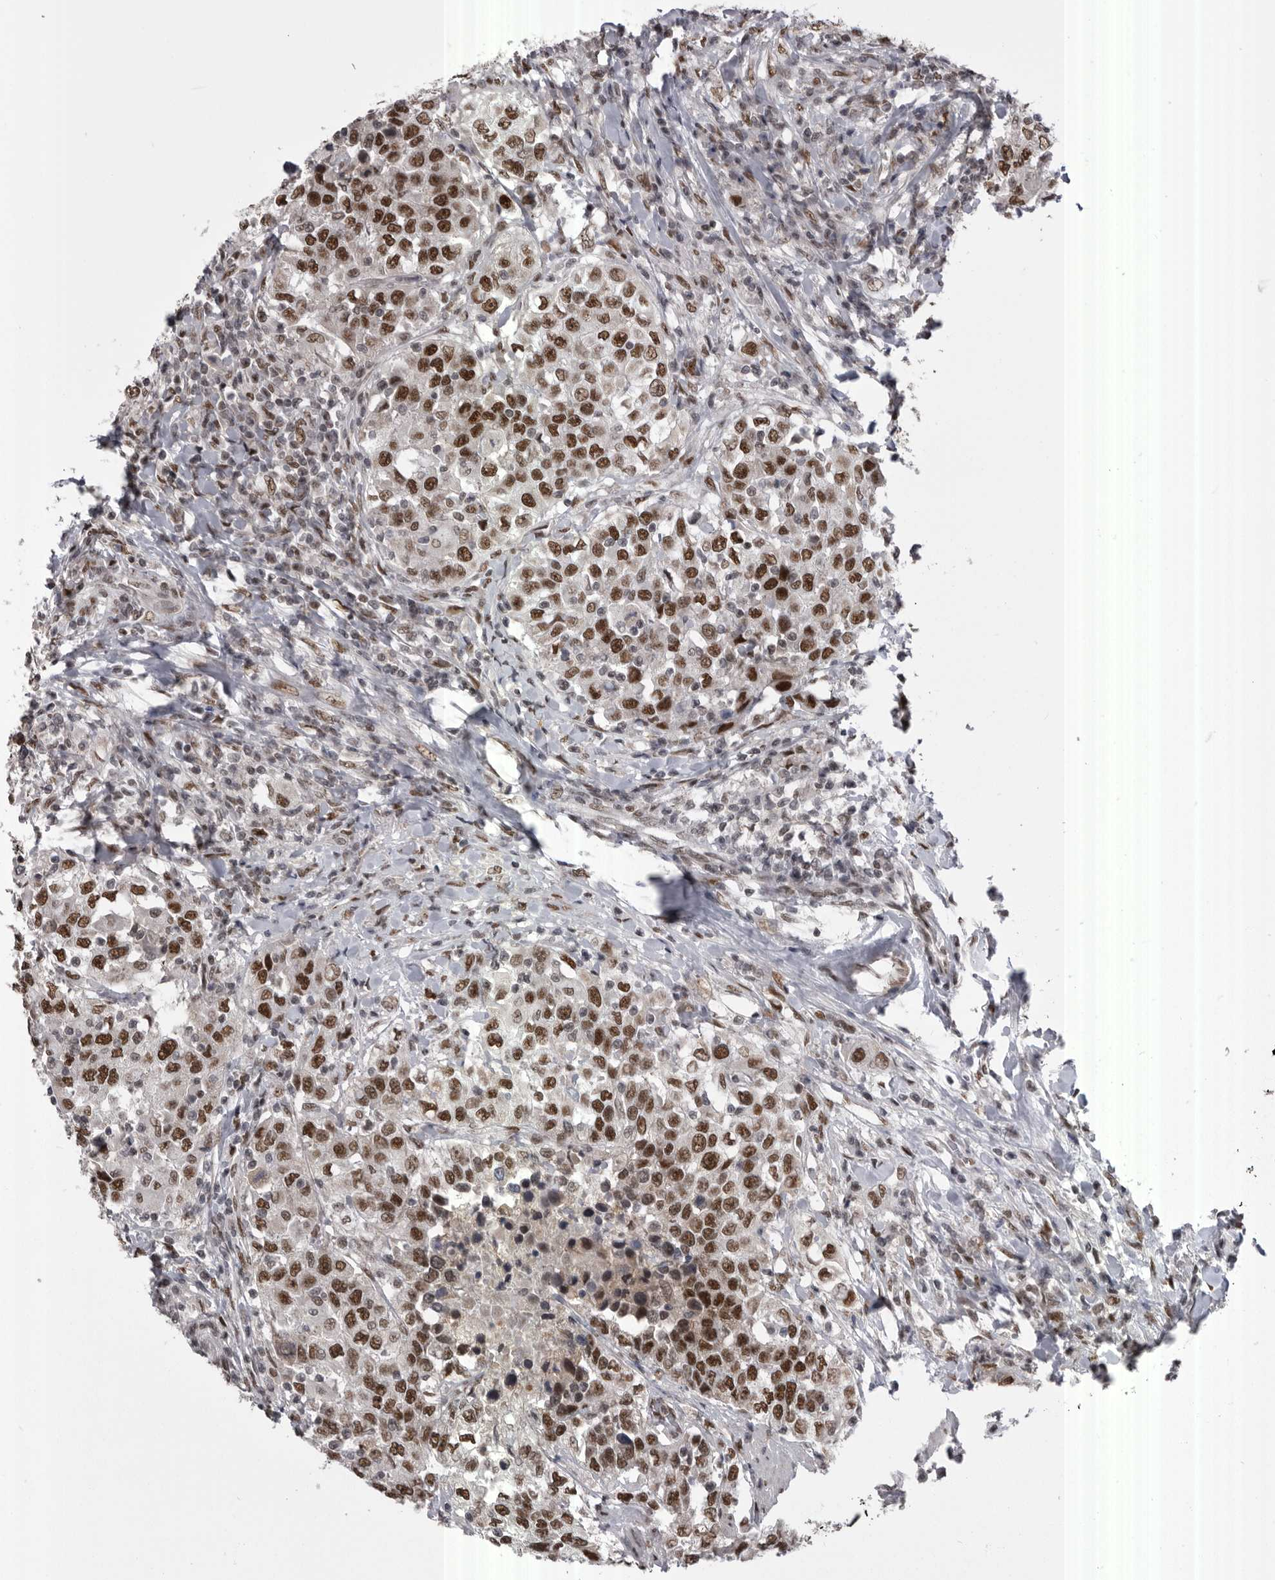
{"staining": {"intensity": "strong", "quantity": ">75%", "location": "nuclear"}, "tissue": "urothelial cancer", "cell_type": "Tumor cells", "image_type": "cancer", "snomed": [{"axis": "morphology", "description": "Urothelial carcinoma, High grade"}, {"axis": "topography", "description": "Urinary bladder"}], "caption": "IHC (DAB) staining of urothelial cancer displays strong nuclear protein positivity in about >75% of tumor cells. The staining was performed using DAB (3,3'-diaminobenzidine), with brown indicating positive protein expression. Nuclei are stained blue with hematoxylin.", "gene": "MEPCE", "patient": {"sex": "female", "age": 80}}